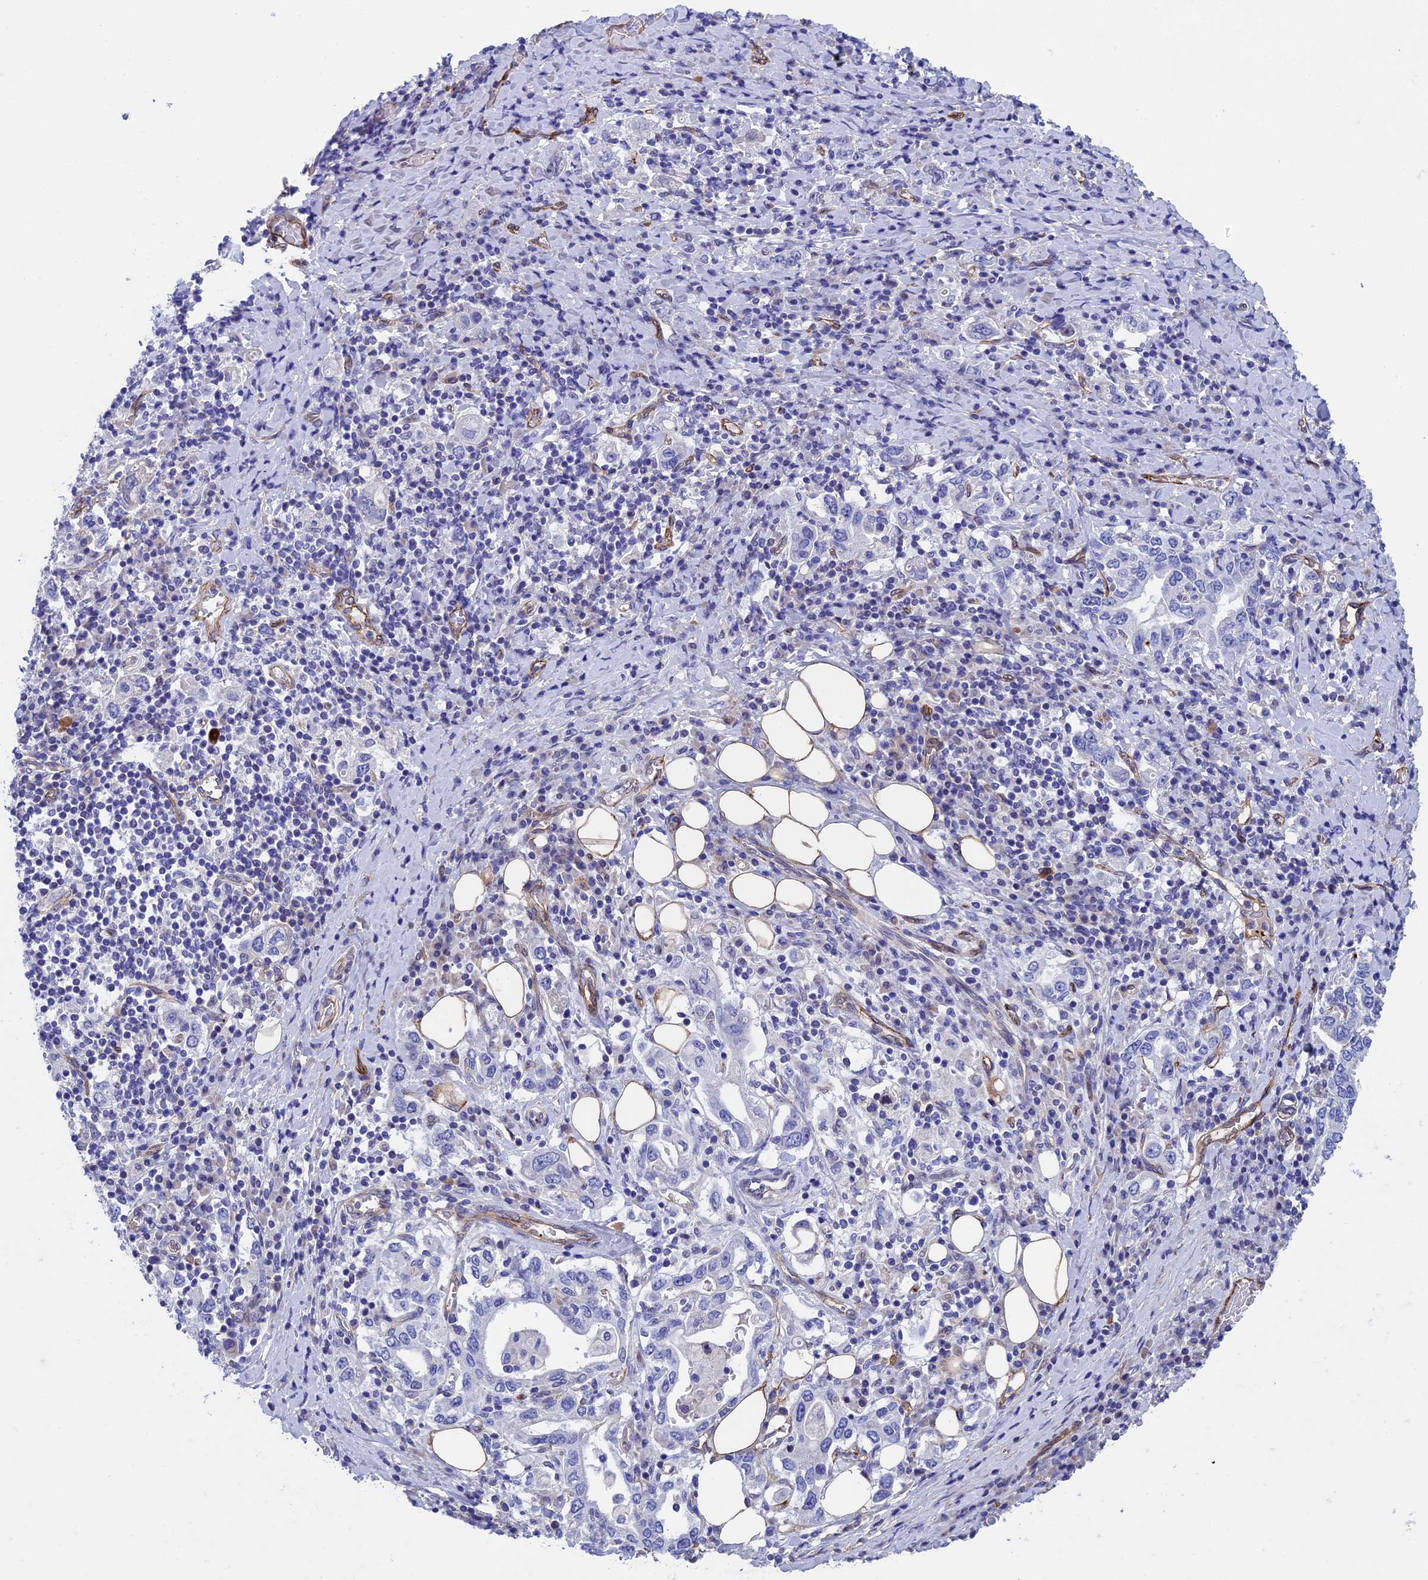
{"staining": {"intensity": "negative", "quantity": "none", "location": "none"}, "tissue": "stomach cancer", "cell_type": "Tumor cells", "image_type": "cancer", "snomed": [{"axis": "morphology", "description": "Adenocarcinoma, NOS"}, {"axis": "topography", "description": "Stomach, upper"}, {"axis": "topography", "description": "Stomach"}], "caption": "Tumor cells are negative for protein expression in human stomach cancer (adenocarcinoma).", "gene": "INSYN1", "patient": {"sex": "male", "age": 62}}